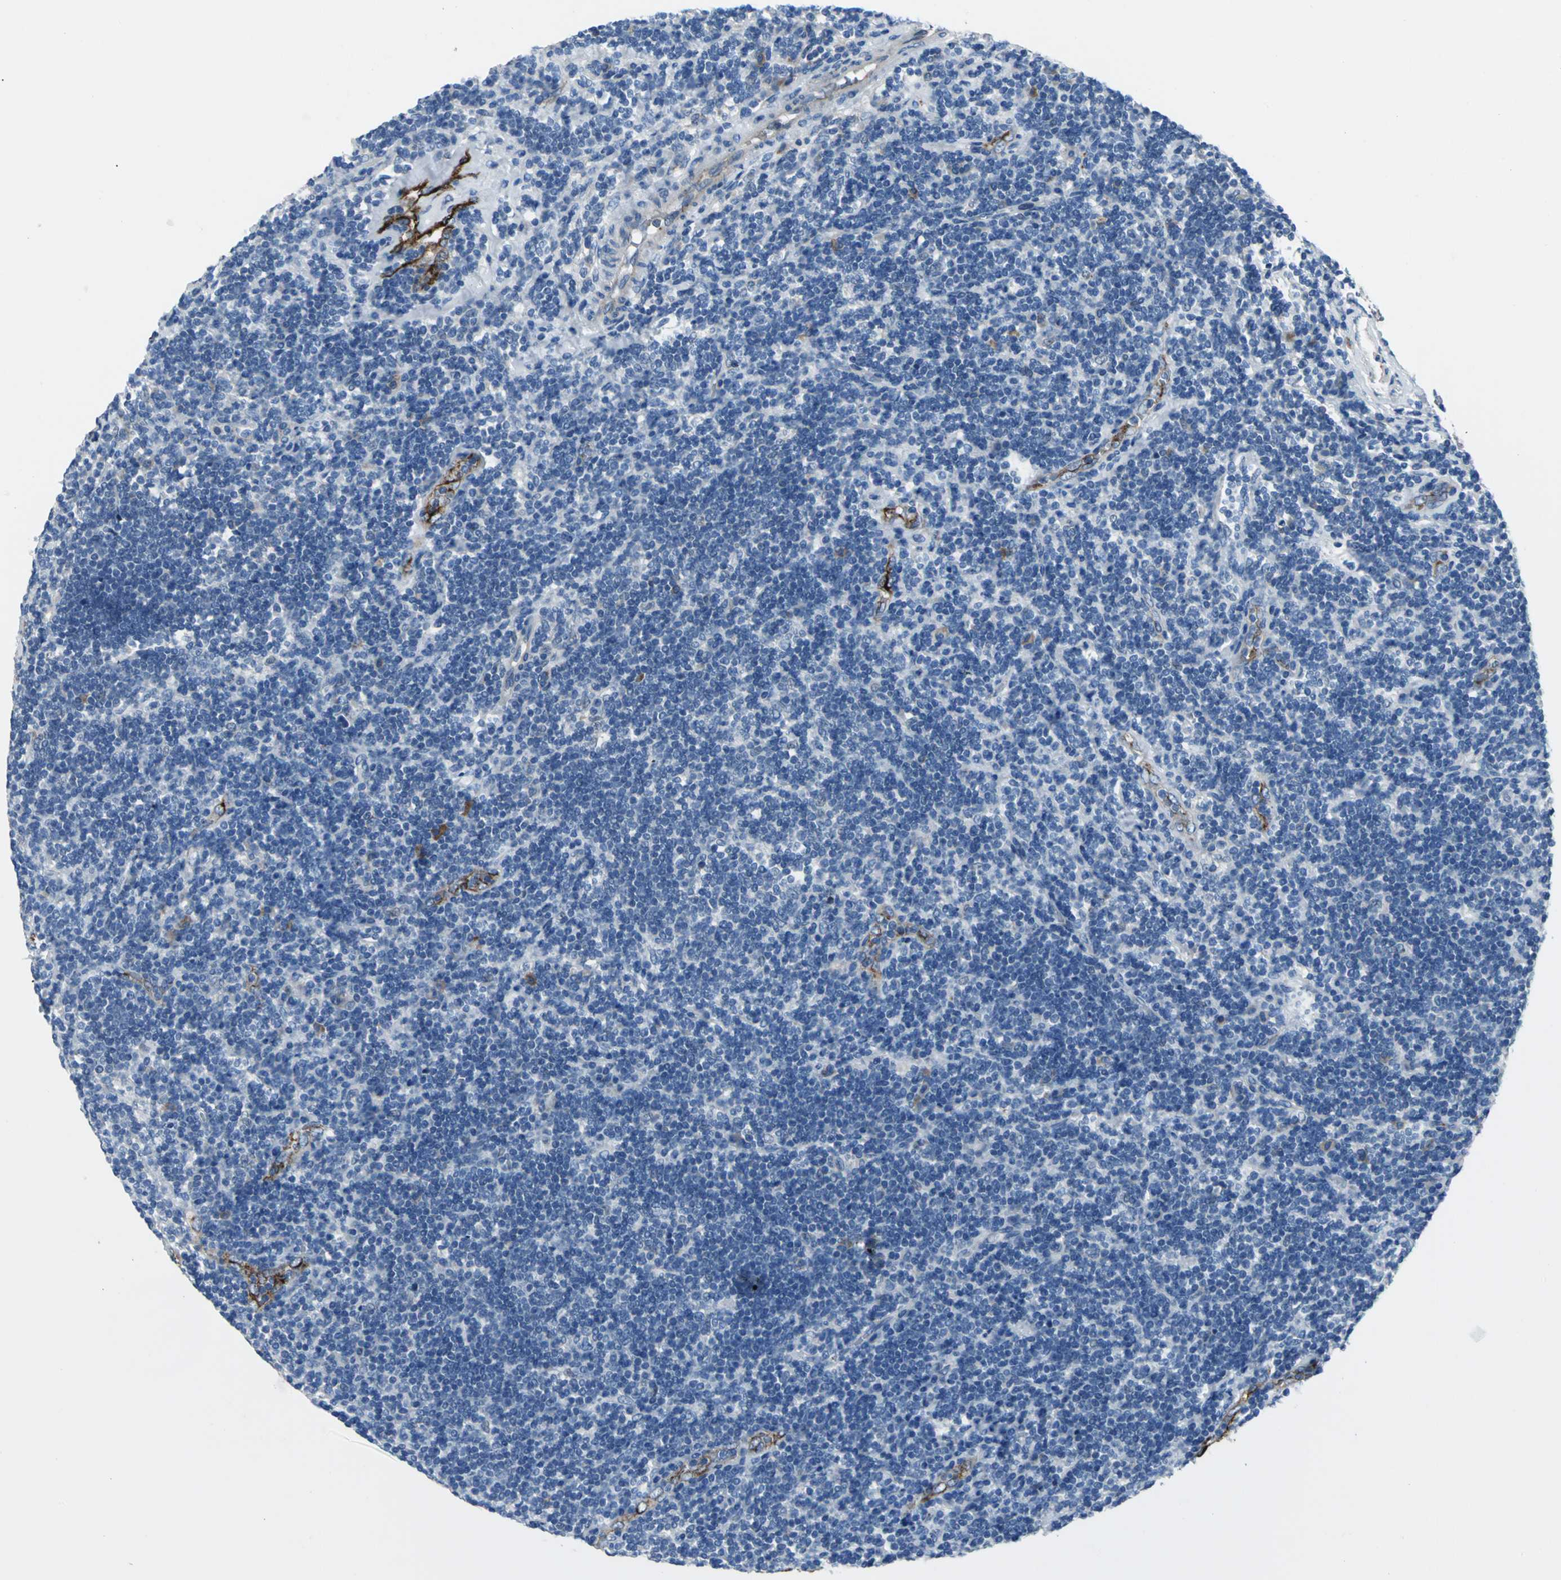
{"staining": {"intensity": "negative", "quantity": "none", "location": "none"}, "tissue": "lymphoma", "cell_type": "Tumor cells", "image_type": "cancer", "snomed": [{"axis": "morphology", "description": "Malignant lymphoma, non-Hodgkin's type, Low grade"}, {"axis": "topography", "description": "Lymph node"}], "caption": "Tumor cells show no significant positivity in malignant lymphoma, non-Hodgkin's type (low-grade).", "gene": "SELP", "patient": {"sex": "male", "age": 70}}